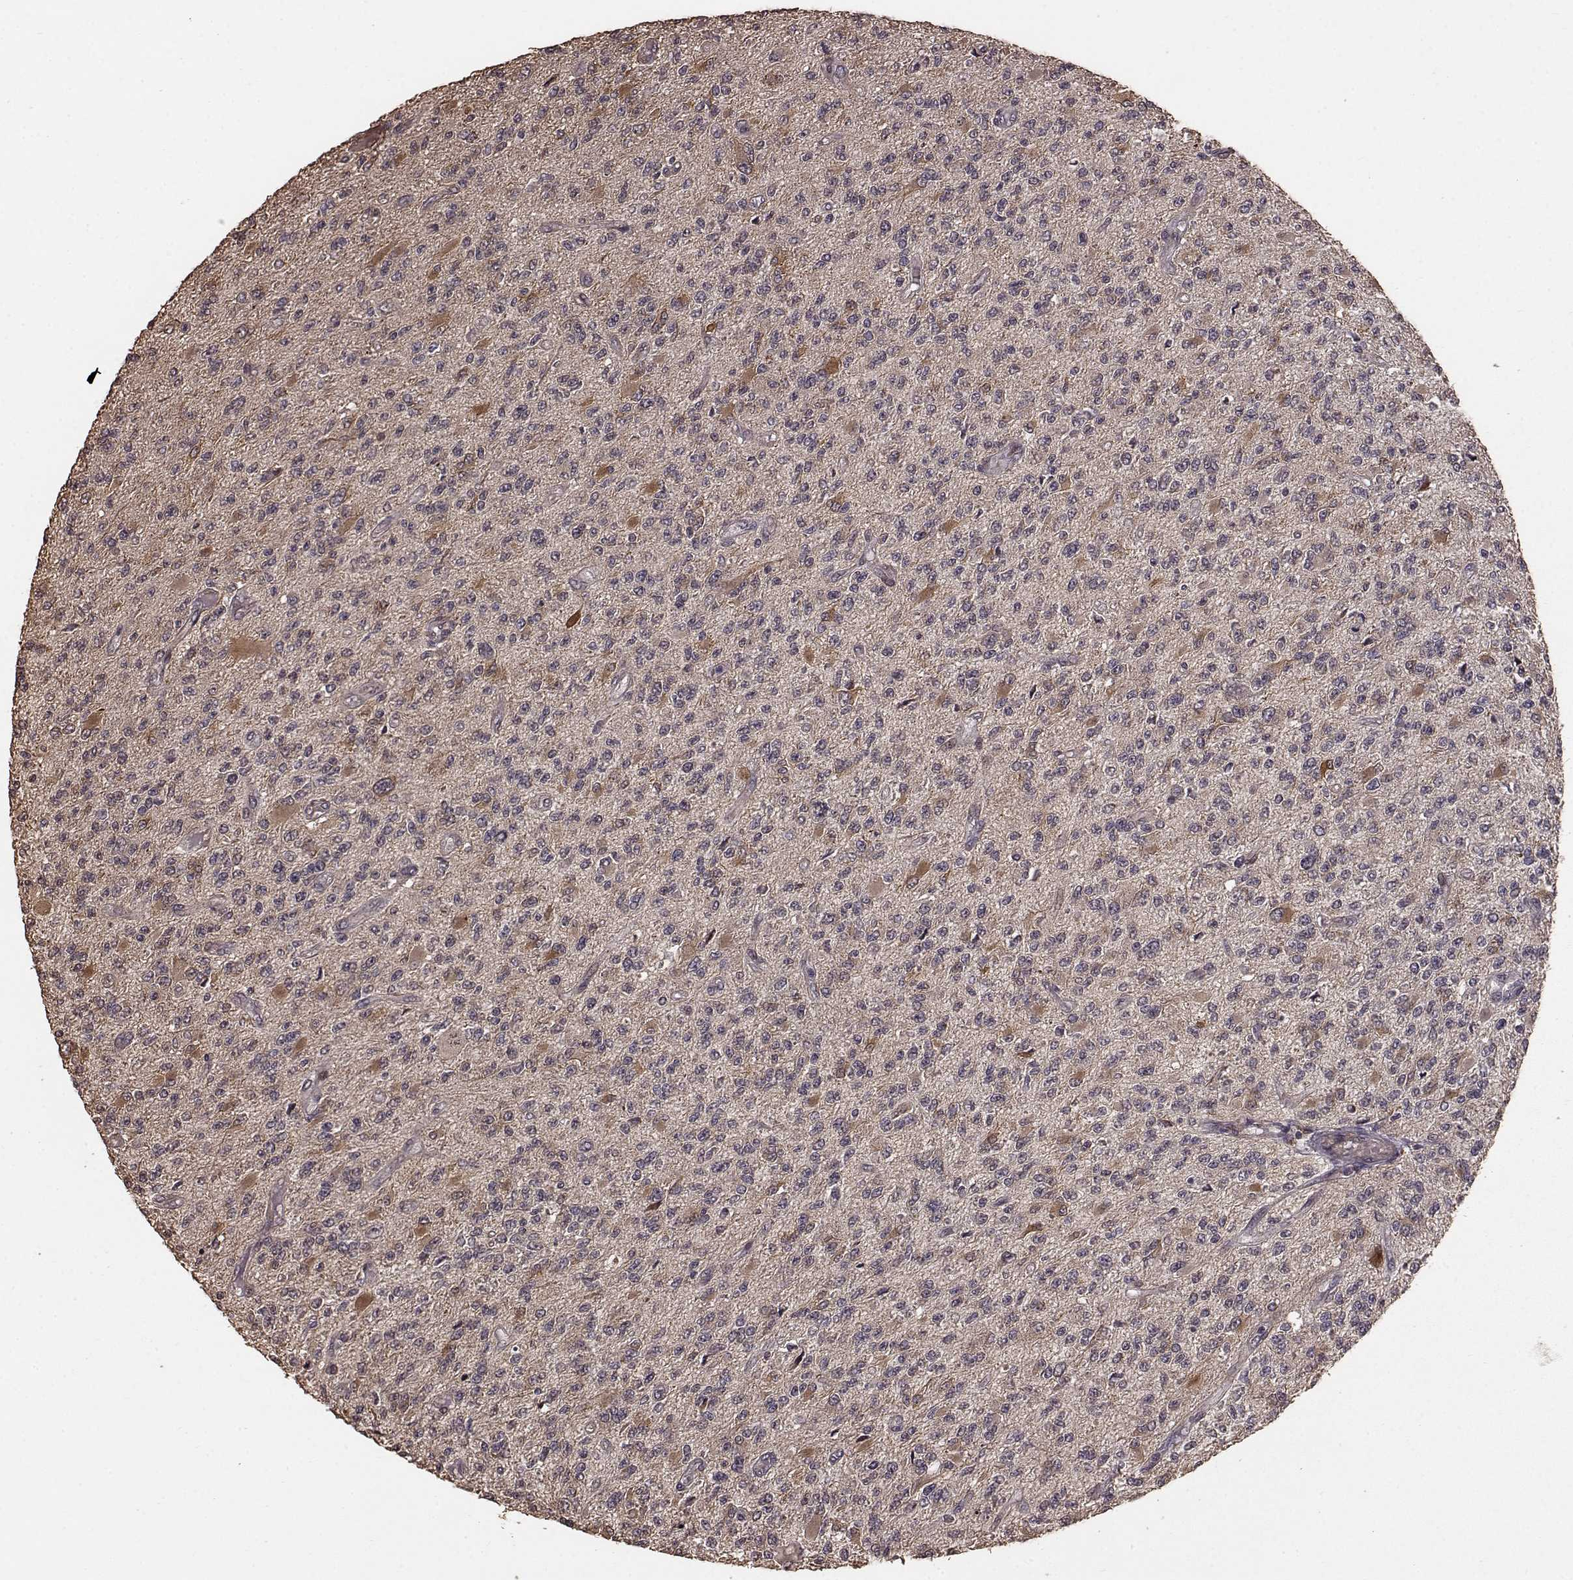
{"staining": {"intensity": "moderate", "quantity": "25%-75%", "location": "cytoplasmic/membranous"}, "tissue": "glioma", "cell_type": "Tumor cells", "image_type": "cancer", "snomed": [{"axis": "morphology", "description": "Glioma, malignant, High grade"}, {"axis": "topography", "description": "Brain"}], "caption": "A brown stain highlights moderate cytoplasmic/membranous staining of a protein in high-grade glioma (malignant) tumor cells.", "gene": "USP15", "patient": {"sex": "female", "age": 63}}